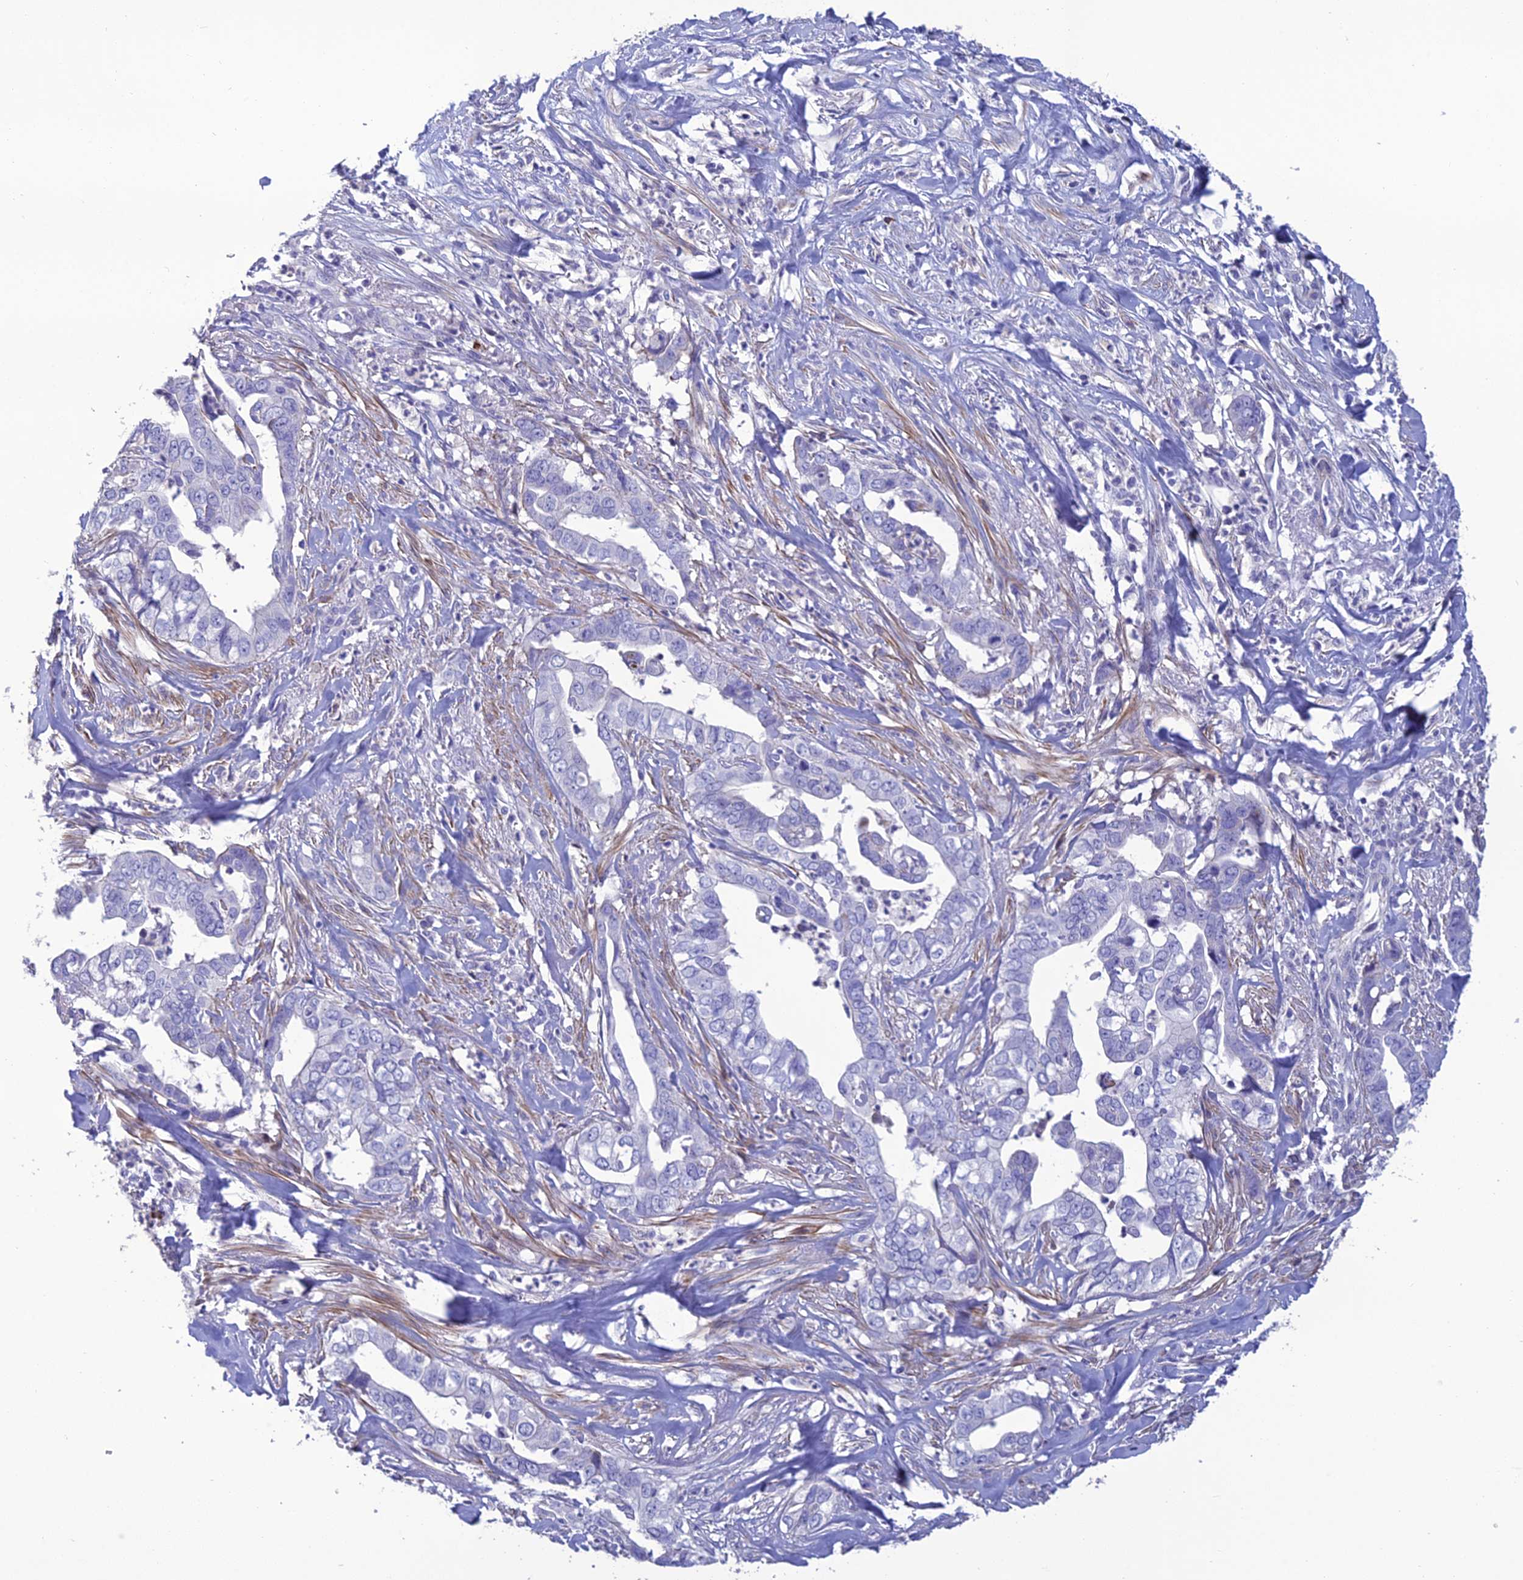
{"staining": {"intensity": "negative", "quantity": "none", "location": "none"}, "tissue": "liver cancer", "cell_type": "Tumor cells", "image_type": "cancer", "snomed": [{"axis": "morphology", "description": "Cholangiocarcinoma"}, {"axis": "topography", "description": "Liver"}], "caption": "Immunohistochemistry of human cholangiocarcinoma (liver) demonstrates no staining in tumor cells.", "gene": "OR56B1", "patient": {"sex": "female", "age": 79}}